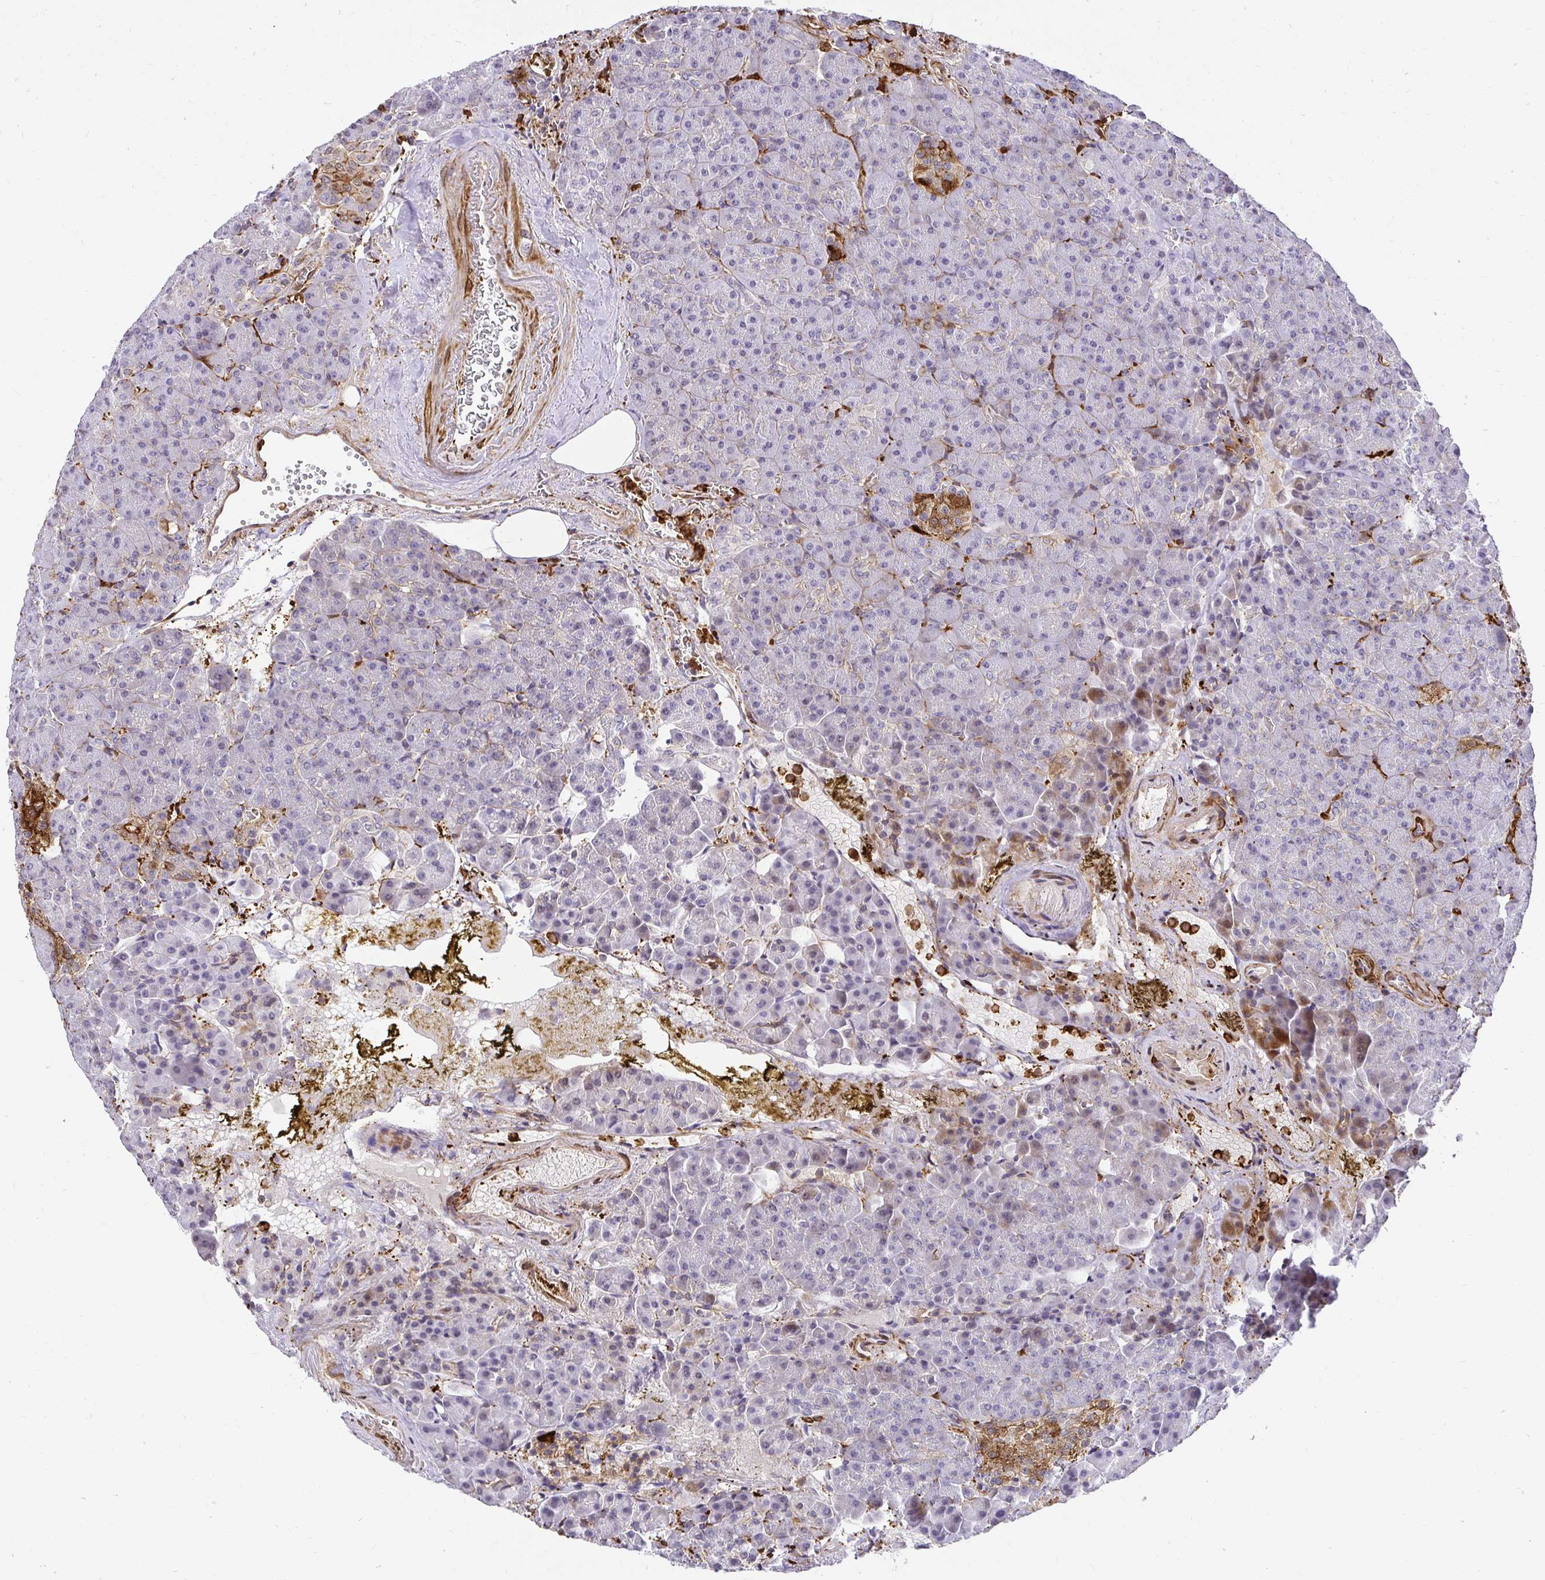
{"staining": {"intensity": "negative", "quantity": "none", "location": "none"}, "tissue": "pancreas", "cell_type": "Exocrine glandular cells", "image_type": "normal", "snomed": [{"axis": "morphology", "description": "Normal tissue, NOS"}, {"axis": "topography", "description": "Pancreas"}], "caption": "High power microscopy image of an IHC histopathology image of unremarkable pancreas, revealing no significant positivity in exocrine glandular cells.", "gene": "GSN", "patient": {"sex": "female", "age": 74}}